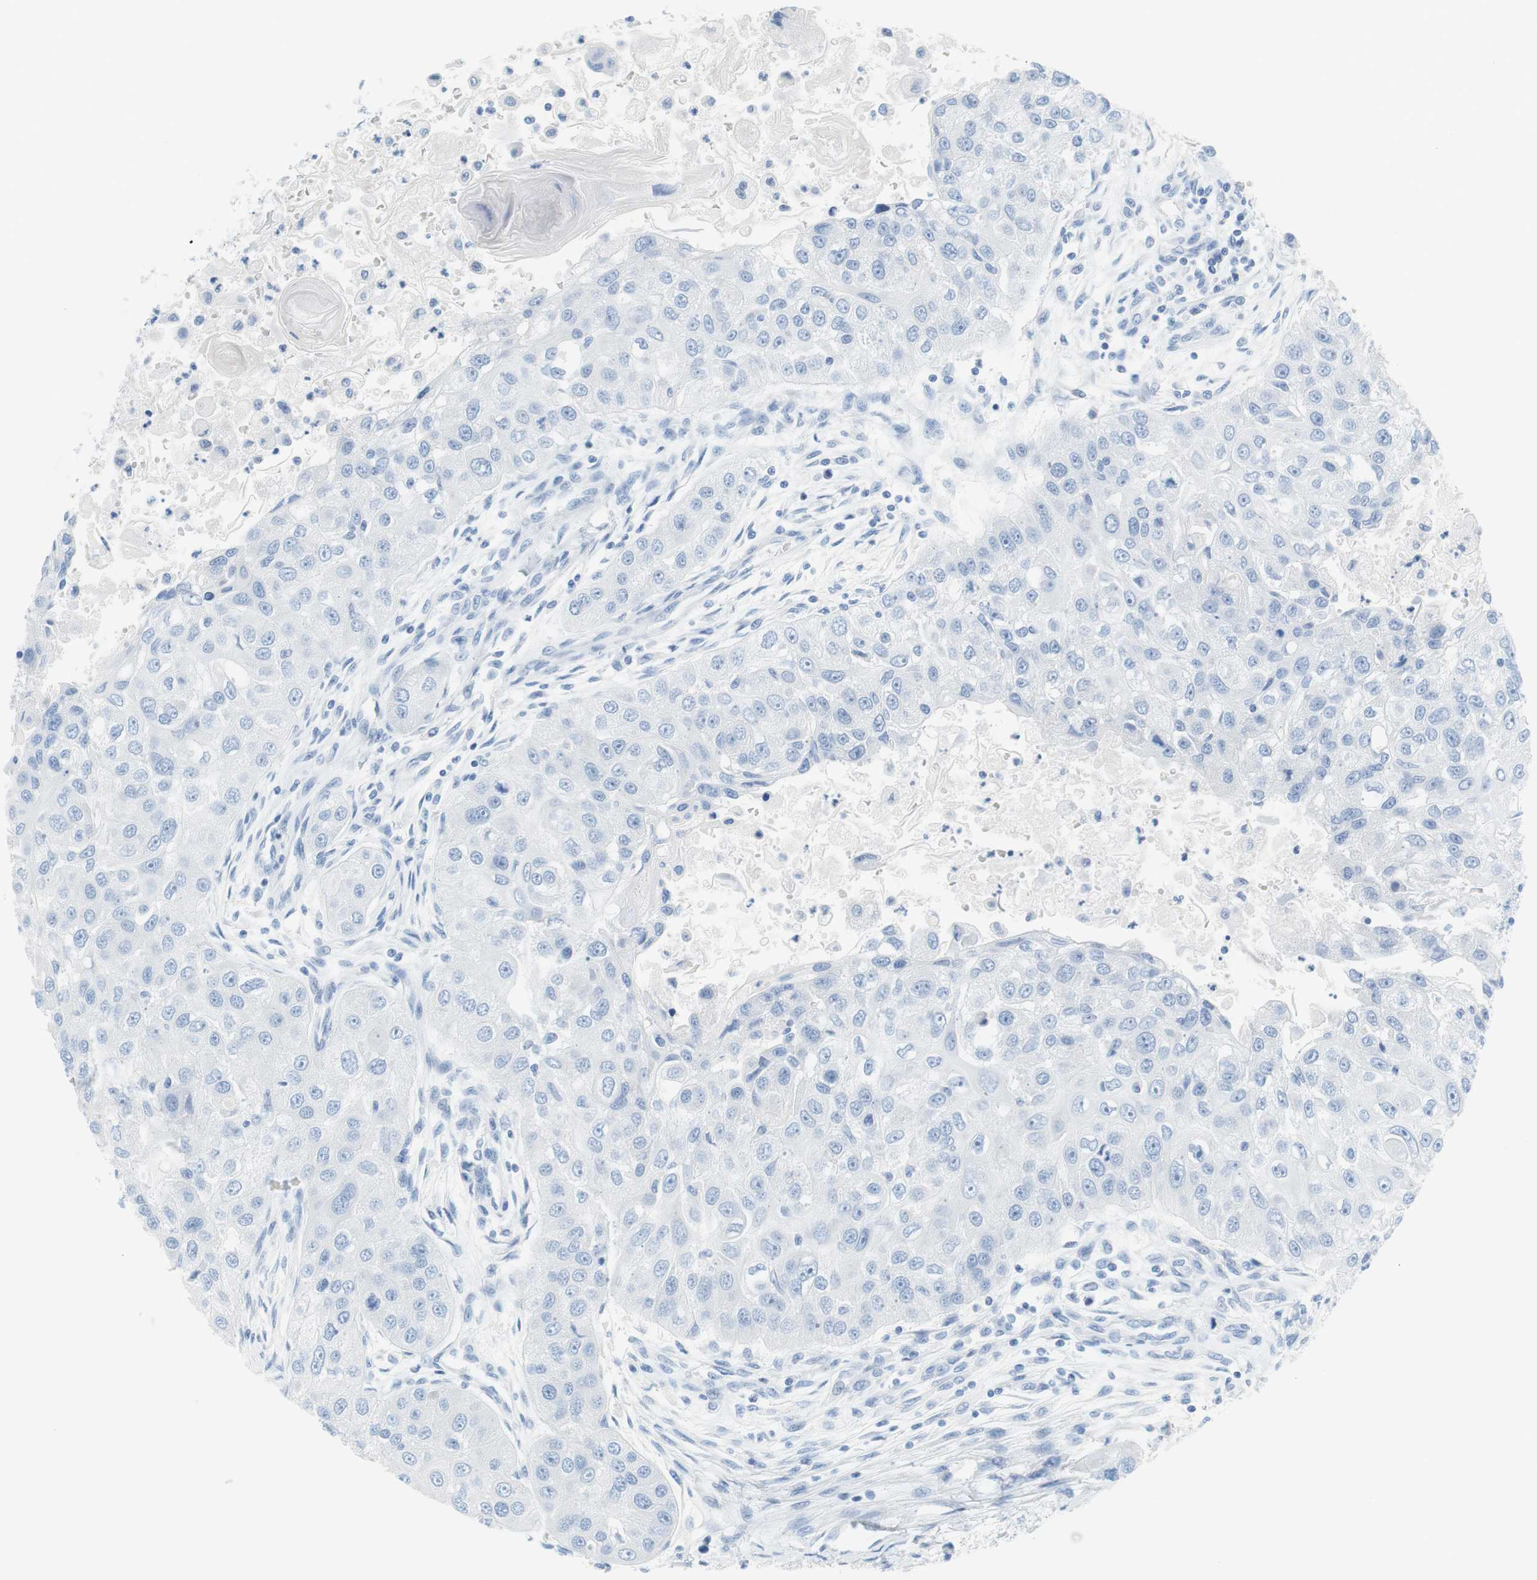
{"staining": {"intensity": "negative", "quantity": "none", "location": "none"}, "tissue": "head and neck cancer", "cell_type": "Tumor cells", "image_type": "cancer", "snomed": [{"axis": "morphology", "description": "Normal tissue, NOS"}, {"axis": "morphology", "description": "Squamous cell carcinoma, NOS"}, {"axis": "topography", "description": "Skeletal muscle"}, {"axis": "topography", "description": "Head-Neck"}], "caption": "This is a micrograph of immunohistochemistry (IHC) staining of head and neck squamous cell carcinoma, which shows no positivity in tumor cells. (DAB IHC with hematoxylin counter stain).", "gene": "MYH1", "patient": {"sex": "male", "age": 51}}